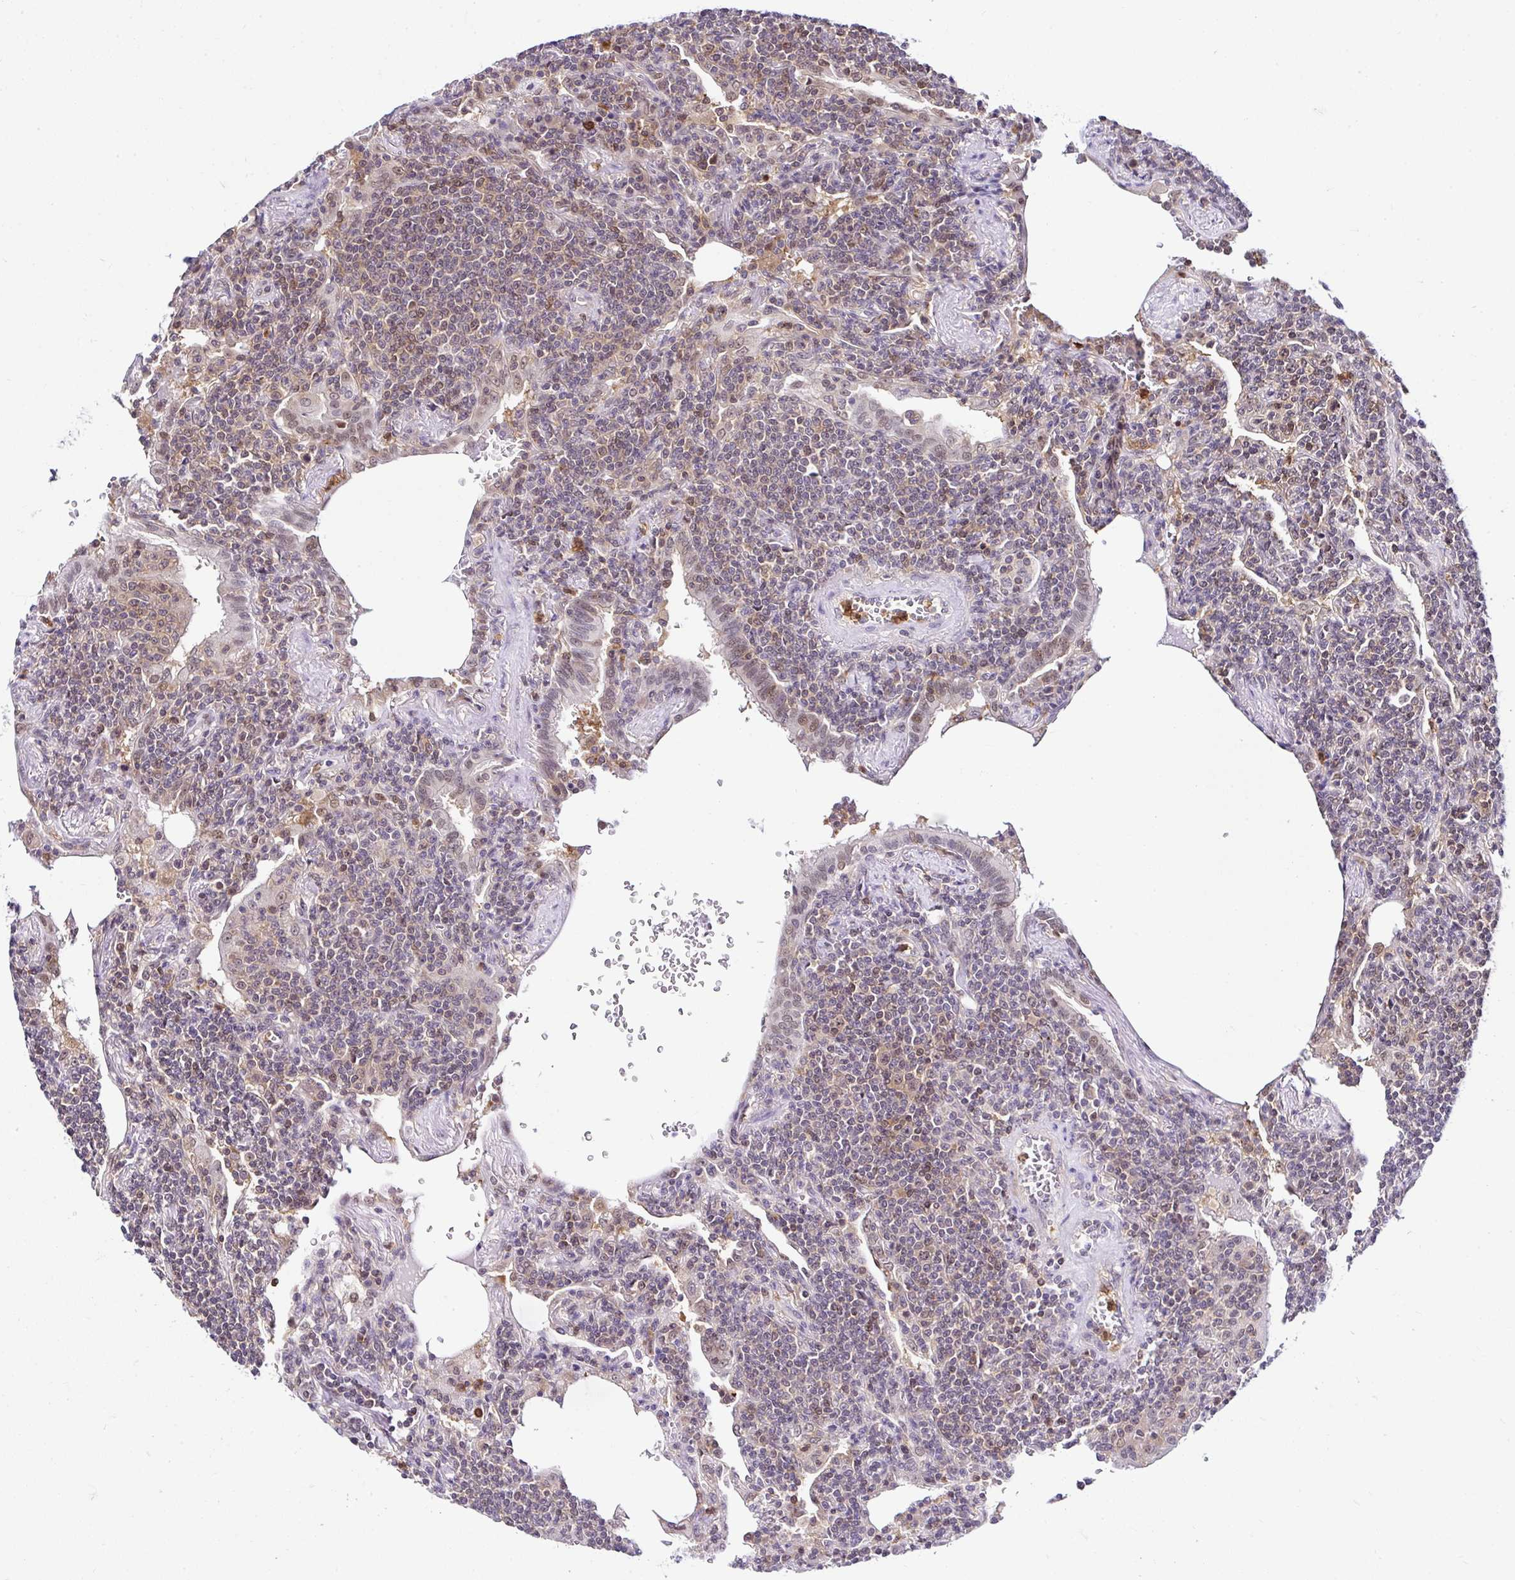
{"staining": {"intensity": "weak", "quantity": "25%-75%", "location": "nuclear"}, "tissue": "lymphoma", "cell_type": "Tumor cells", "image_type": "cancer", "snomed": [{"axis": "morphology", "description": "Malignant lymphoma, non-Hodgkin's type, Low grade"}, {"axis": "topography", "description": "Lung"}], "caption": "A photomicrograph of malignant lymphoma, non-Hodgkin's type (low-grade) stained for a protein displays weak nuclear brown staining in tumor cells.", "gene": "PIN4", "patient": {"sex": "female", "age": 71}}